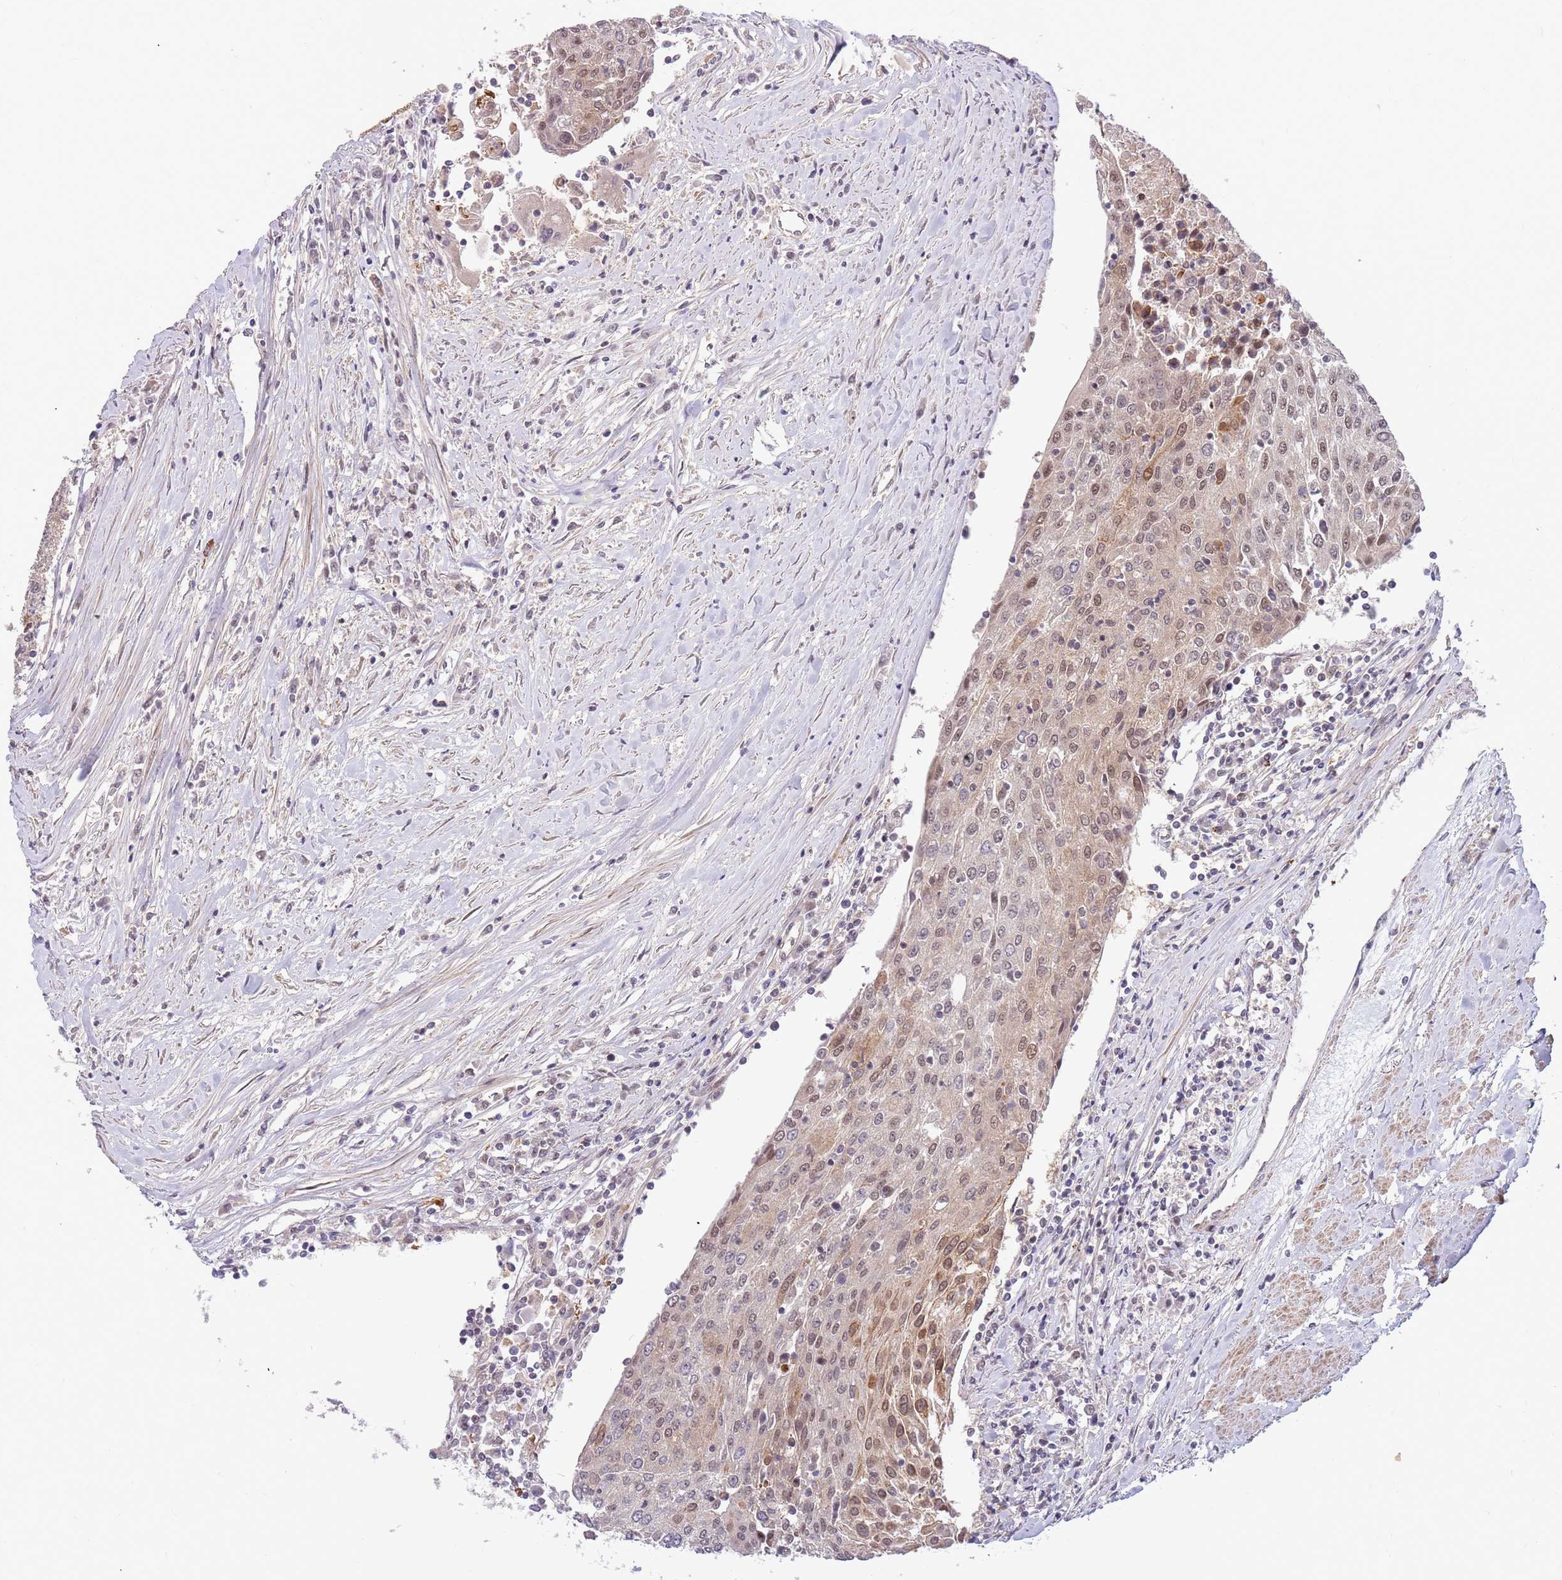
{"staining": {"intensity": "weak", "quantity": "25%-75%", "location": "nuclear"}, "tissue": "urothelial cancer", "cell_type": "Tumor cells", "image_type": "cancer", "snomed": [{"axis": "morphology", "description": "Urothelial carcinoma, High grade"}, {"axis": "topography", "description": "Urinary bladder"}], "caption": "This image exhibits immunohistochemistry staining of human high-grade urothelial carcinoma, with low weak nuclear staining in approximately 25%-75% of tumor cells.", "gene": "HAUS3", "patient": {"sex": "female", "age": 85}}